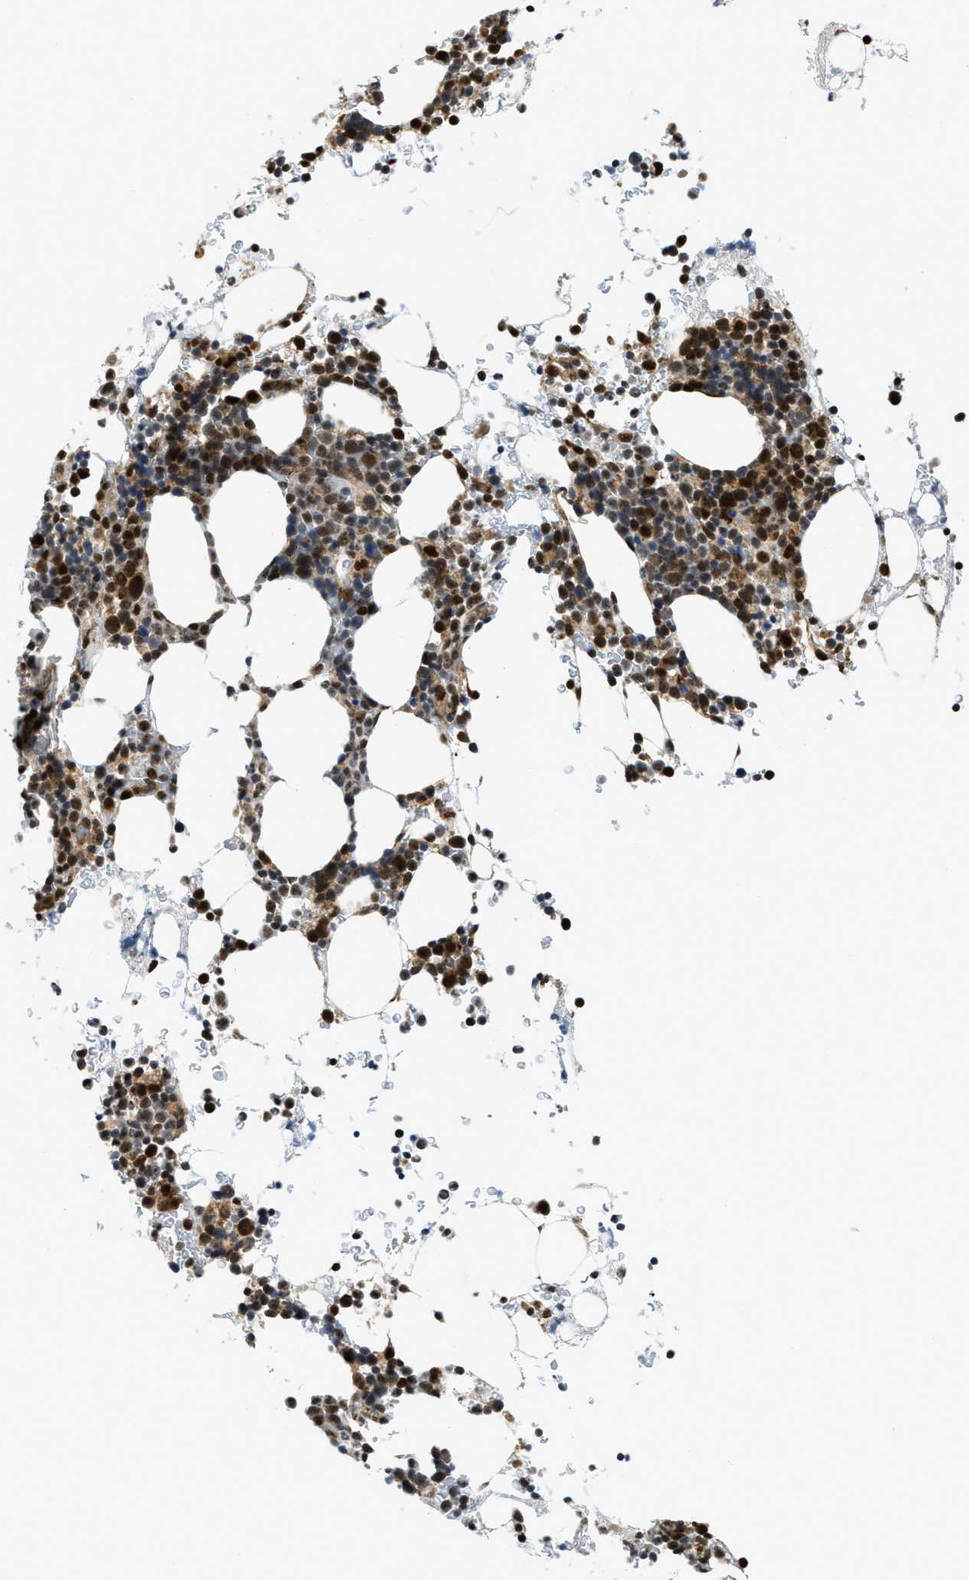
{"staining": {"intensity": "strong", "quantity": "25%-75%", "location": "nuclear"}, "tissue": "bone marrow", "cell_type": "Hematopoietic cells", "image_type": "normal", "snomed": [{"axis": "morphology", "description": "Normal tissue, NOS"}, {"axis": "morphology", "description": "Inflammation, NOS"}, {"axis": "topography", "description": "Bone marrow"}], "caption": "Protein staining of benign bone marrow demonstrates strong nuclear positivity in about 25%-75% of hematopoietic cells.", "gene": "TACC1", "patient": {"sex": "female", "age": 84}}